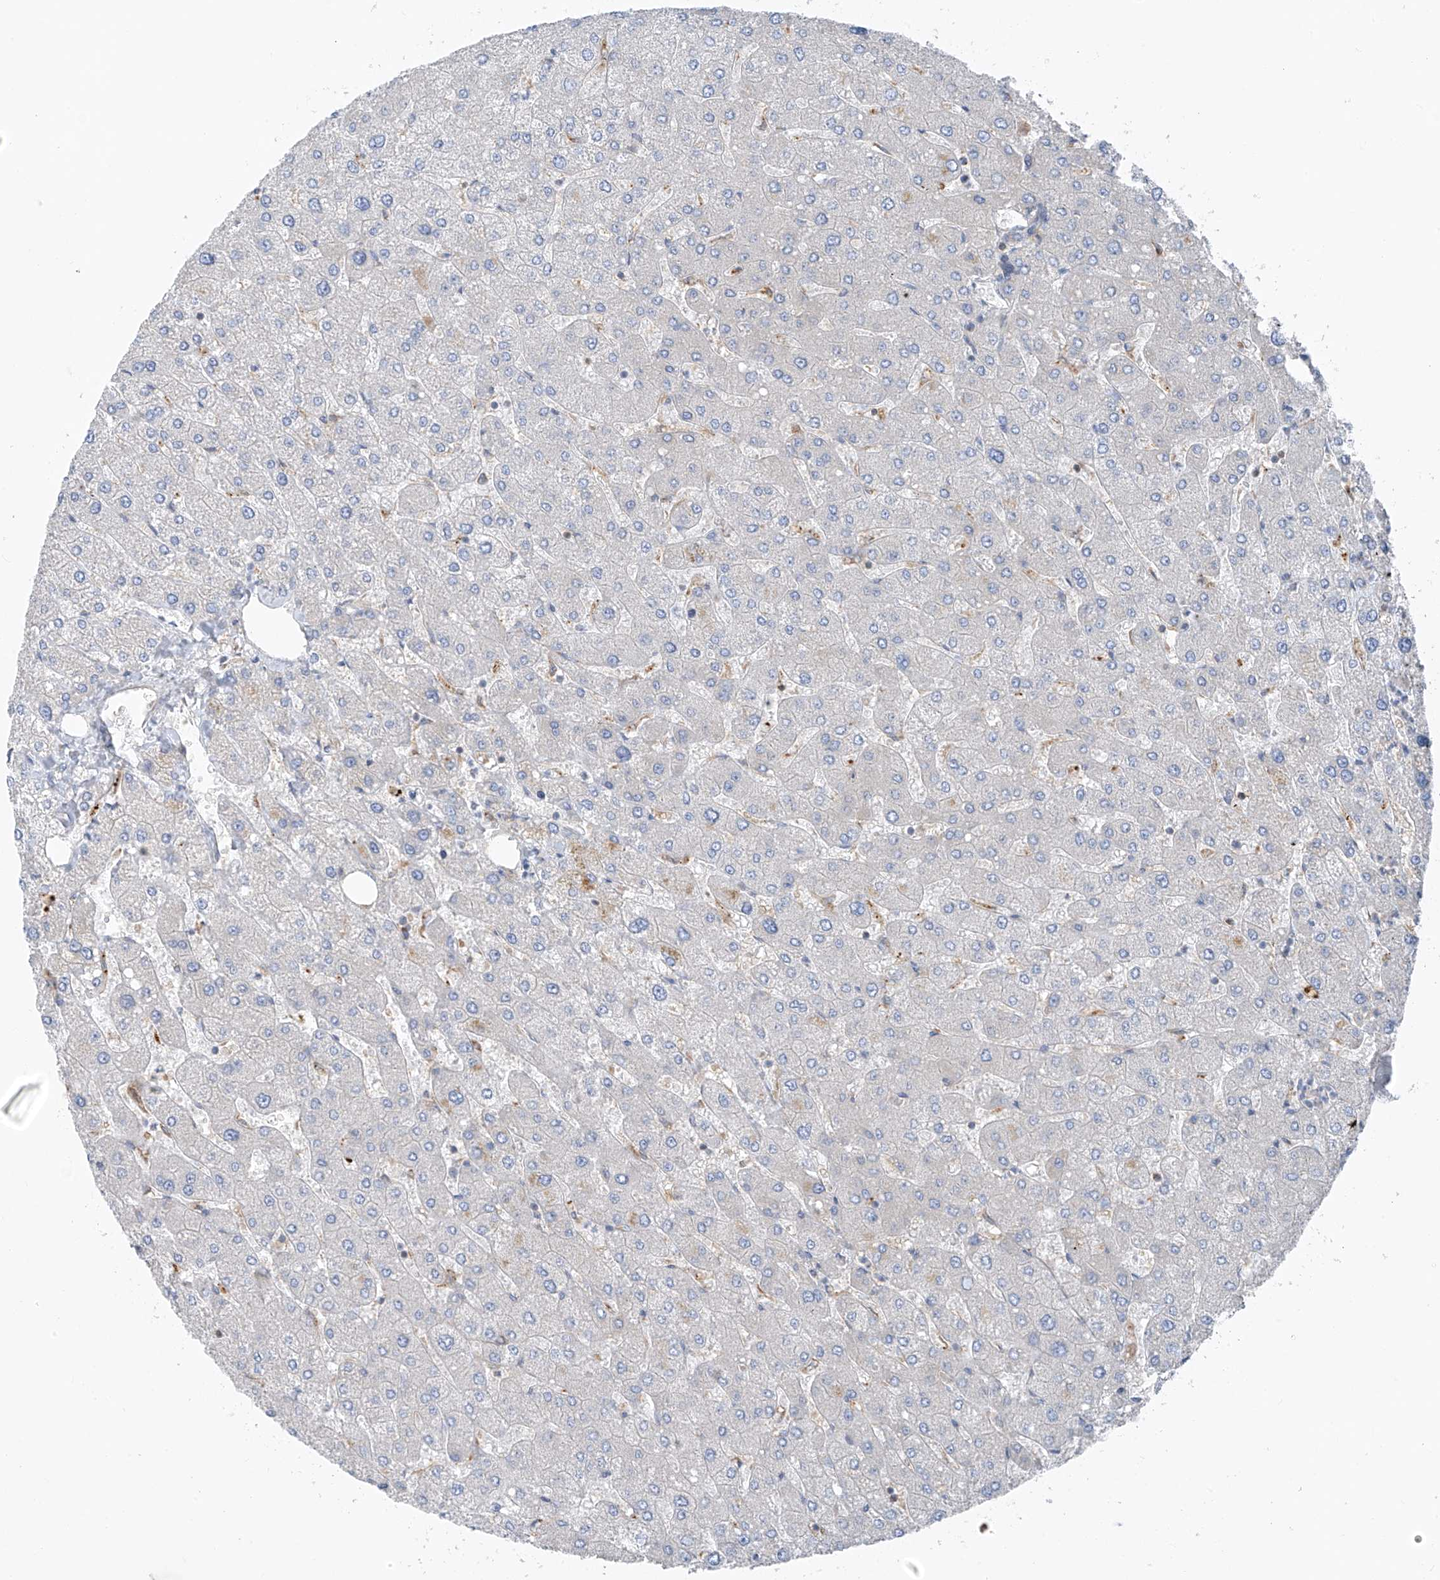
{"staining": {"intensity": "negative", "quantity": "none", "location": "none"}, "tissue": "liver", "cell_type": "Cholangiocytes", "image_type": "normal", "snomed": [{"axis": "morphology", "description": "Normal tissue, NOS"}, {"axis": "topography", "description": "Liver"}], "caption": "A high-resolution micrograph shows immunohistochemistry (IHC) staining of normal liver, which exhibits no significant positivity in cholangiocytes.", "gene": "EOMES", "patient": {"sex": "male", "age": 55}}